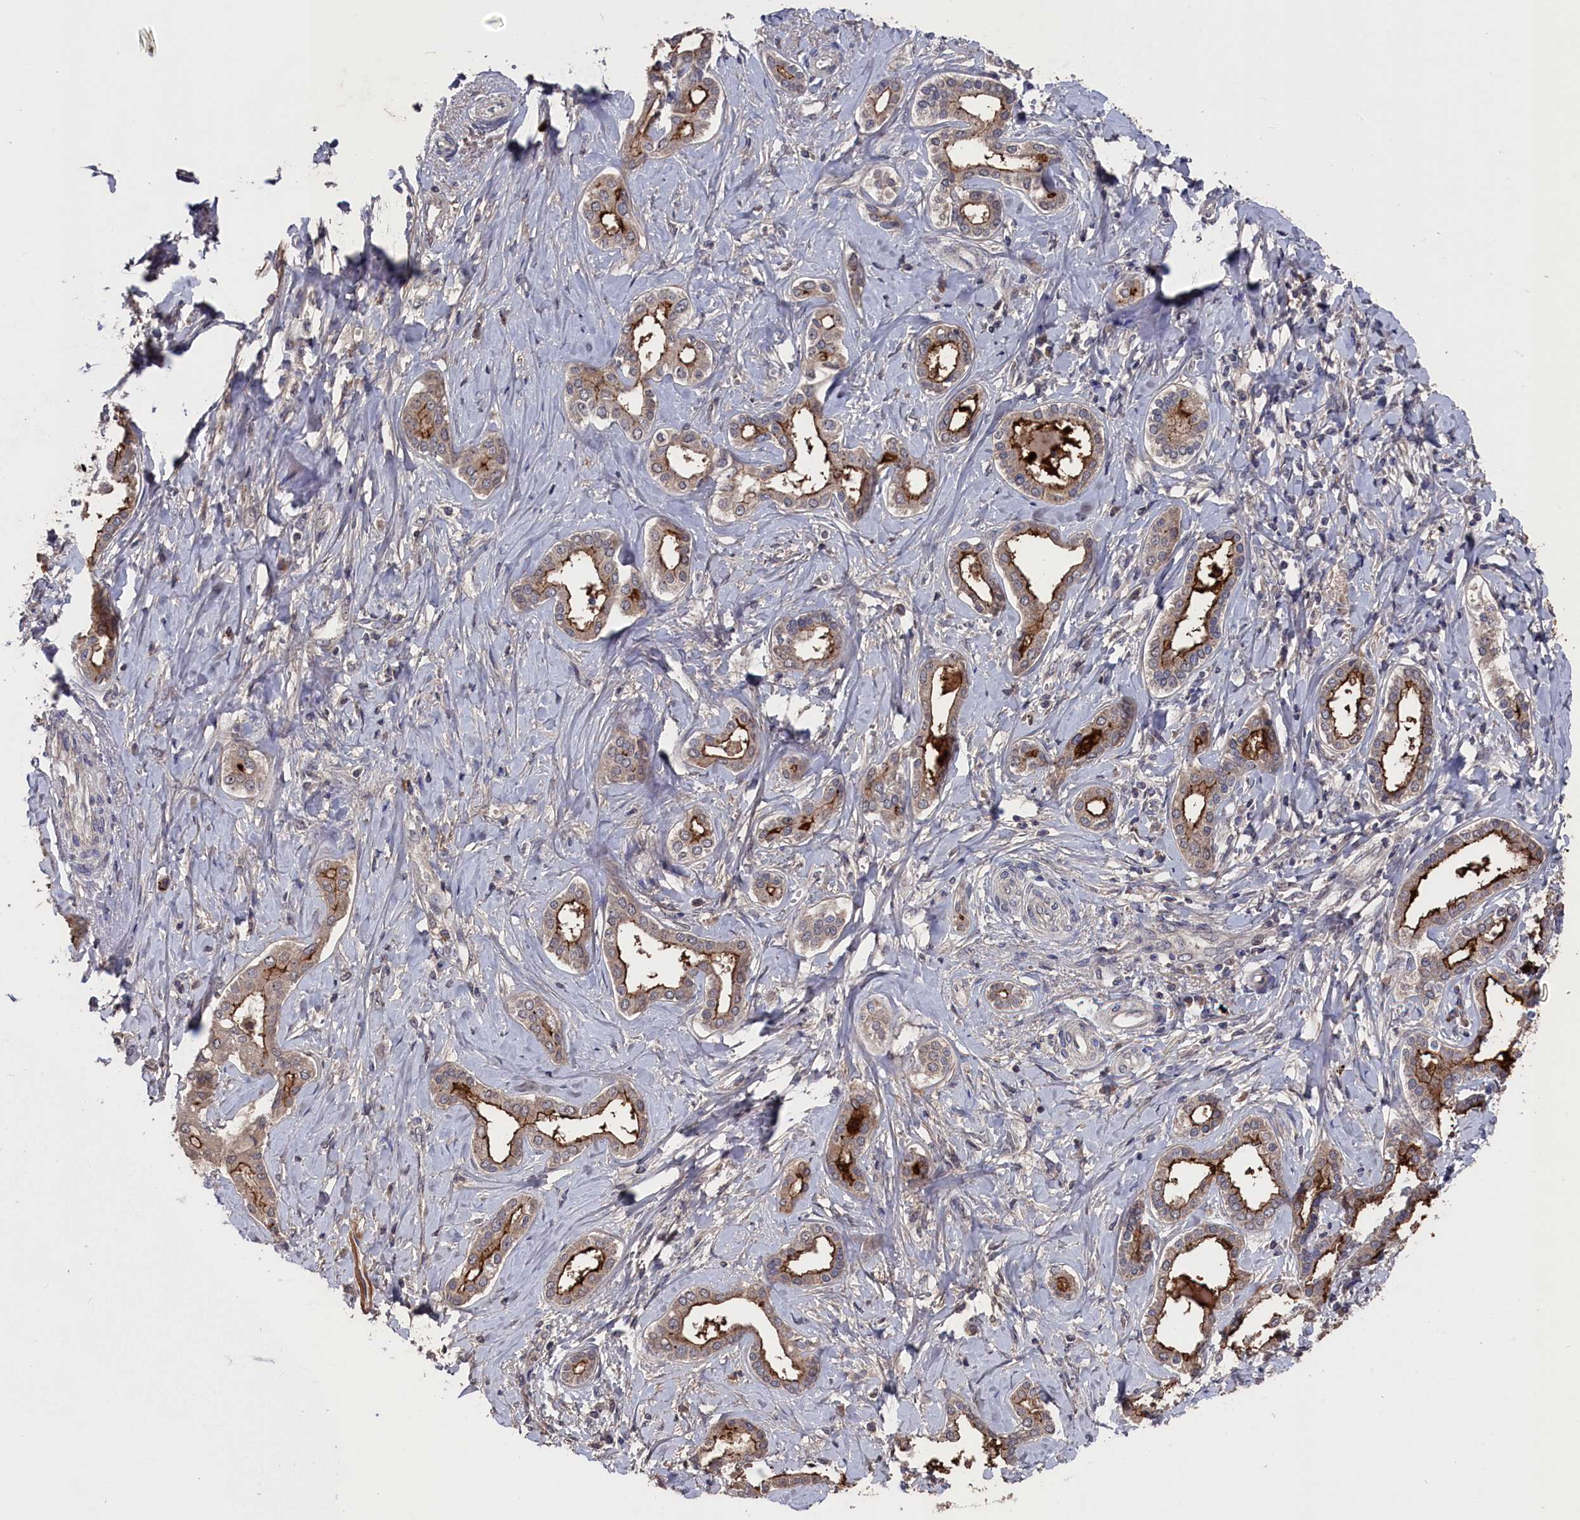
{"staining": {"intensity": "strong", "quantity": "25%-75%", "location": "cytoplasmic/membranous"}, "tissue": "liver cancer", "cell_type": "Tumor cells", "image_type": "cancer", "snomed": [{"axis": "morphology", "description": "Cholangiocarcinoma"}, {"axis": "topography", "description": "Liver"}], "caption": "Protein staining of liver cancer tissue shows strong cytoplasmic/membranous expression in approximately 25%-75% of tumor cells.", "gene": "TMC5", "patient": {"sex": "female", "age": 77}}